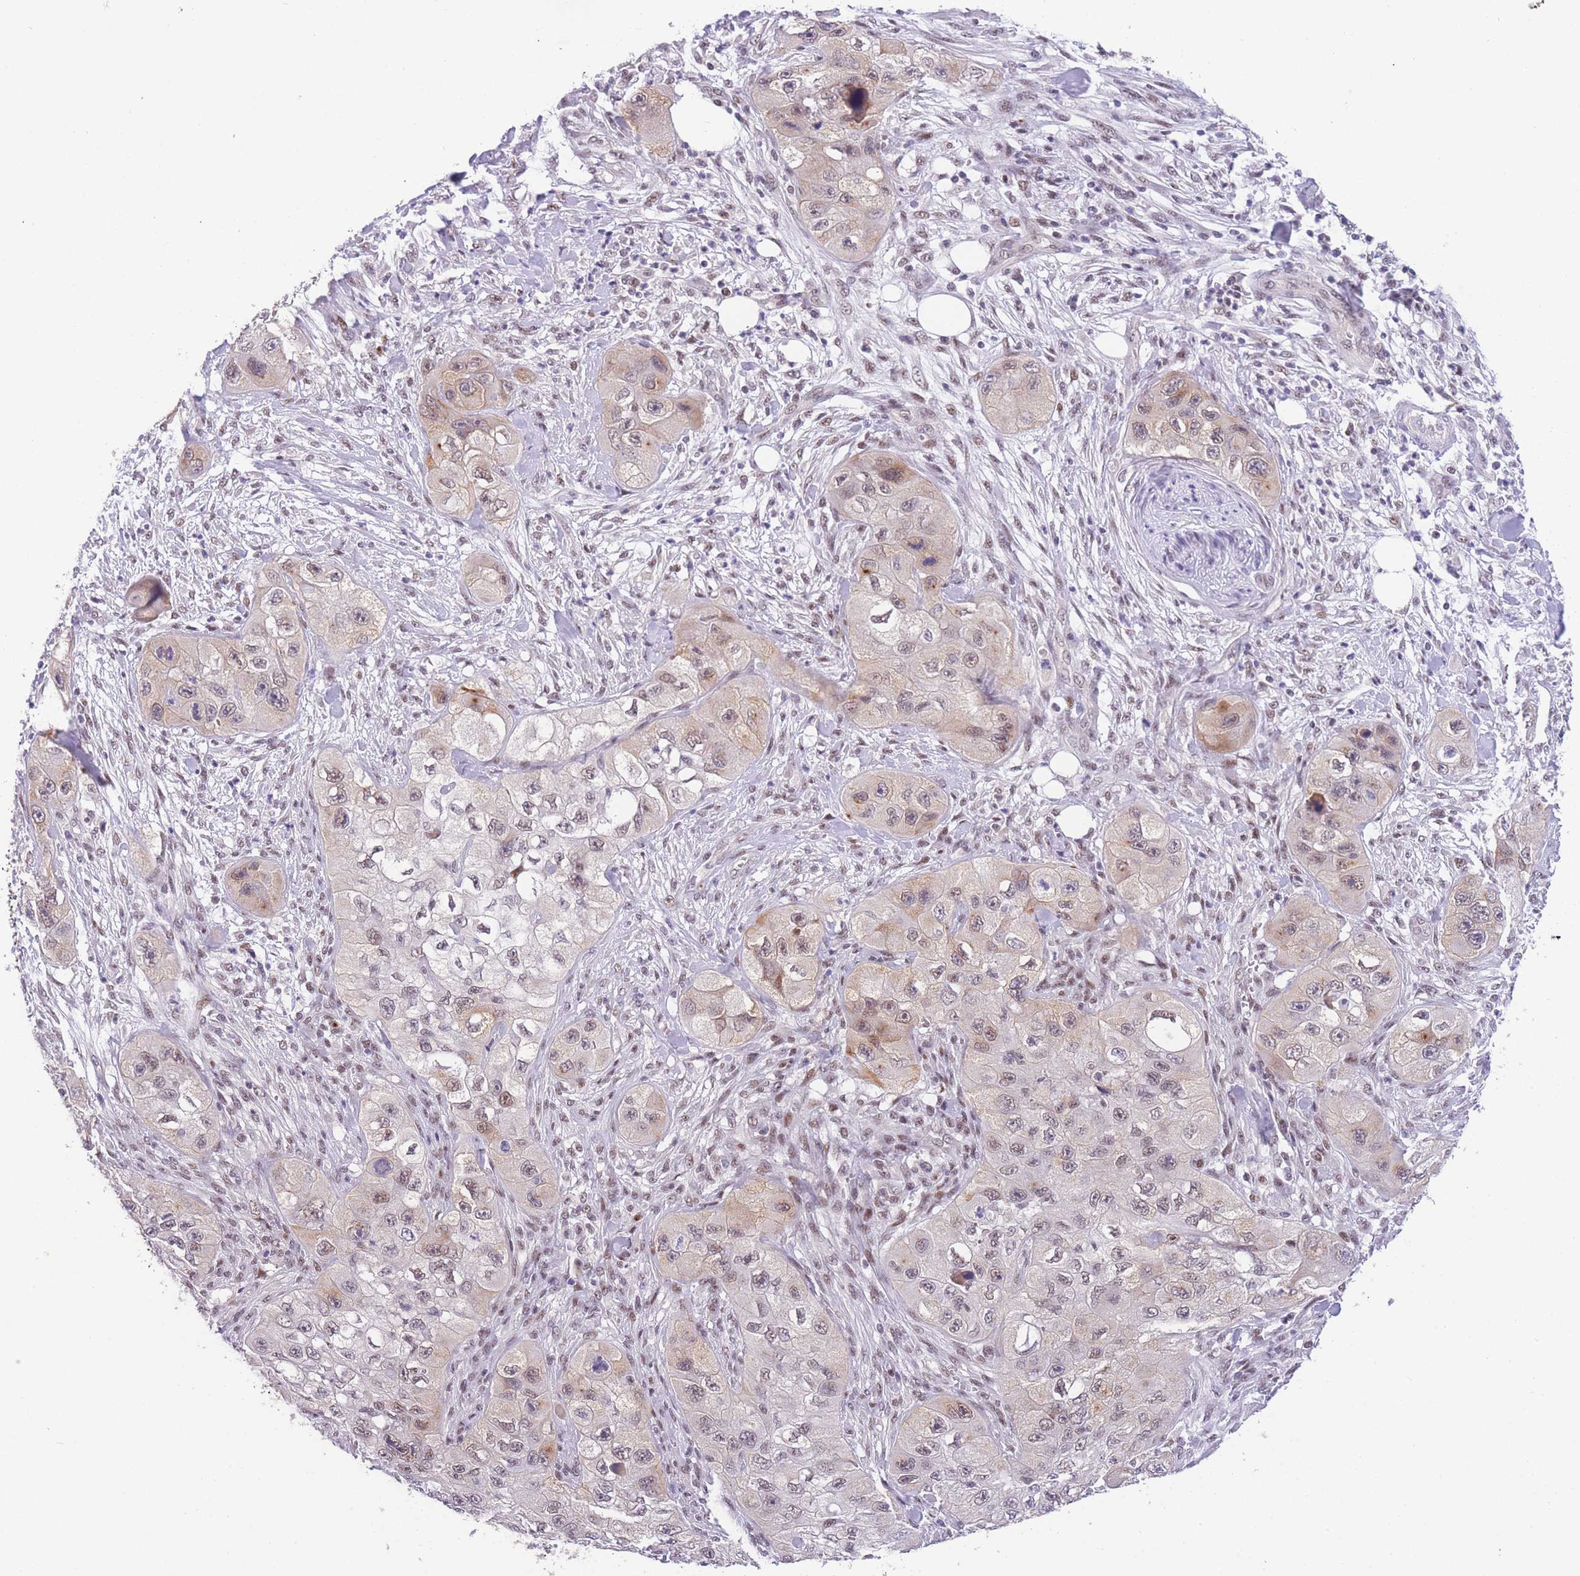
{"staining": {"intensity": "weak", "quantity": "<25%", "location": "nuclear"}, "tissue": "skin cancer", "cell_type": "Tumor cells", "image_type": "cancer", "snomed": [{"axis": "morphology", "description": "Squamous cell carcinoma, NOS"}, {"axis": "topography", "description": "Skin"}, {"axis": "topography", "description": "Subcutis"}], "caption": "The image exhibits no significant positivity in tumor cells of skin squamous cell carcinoma.", "gene": "SLC35F2", "patient": {"sex": "male", "age": 73}}